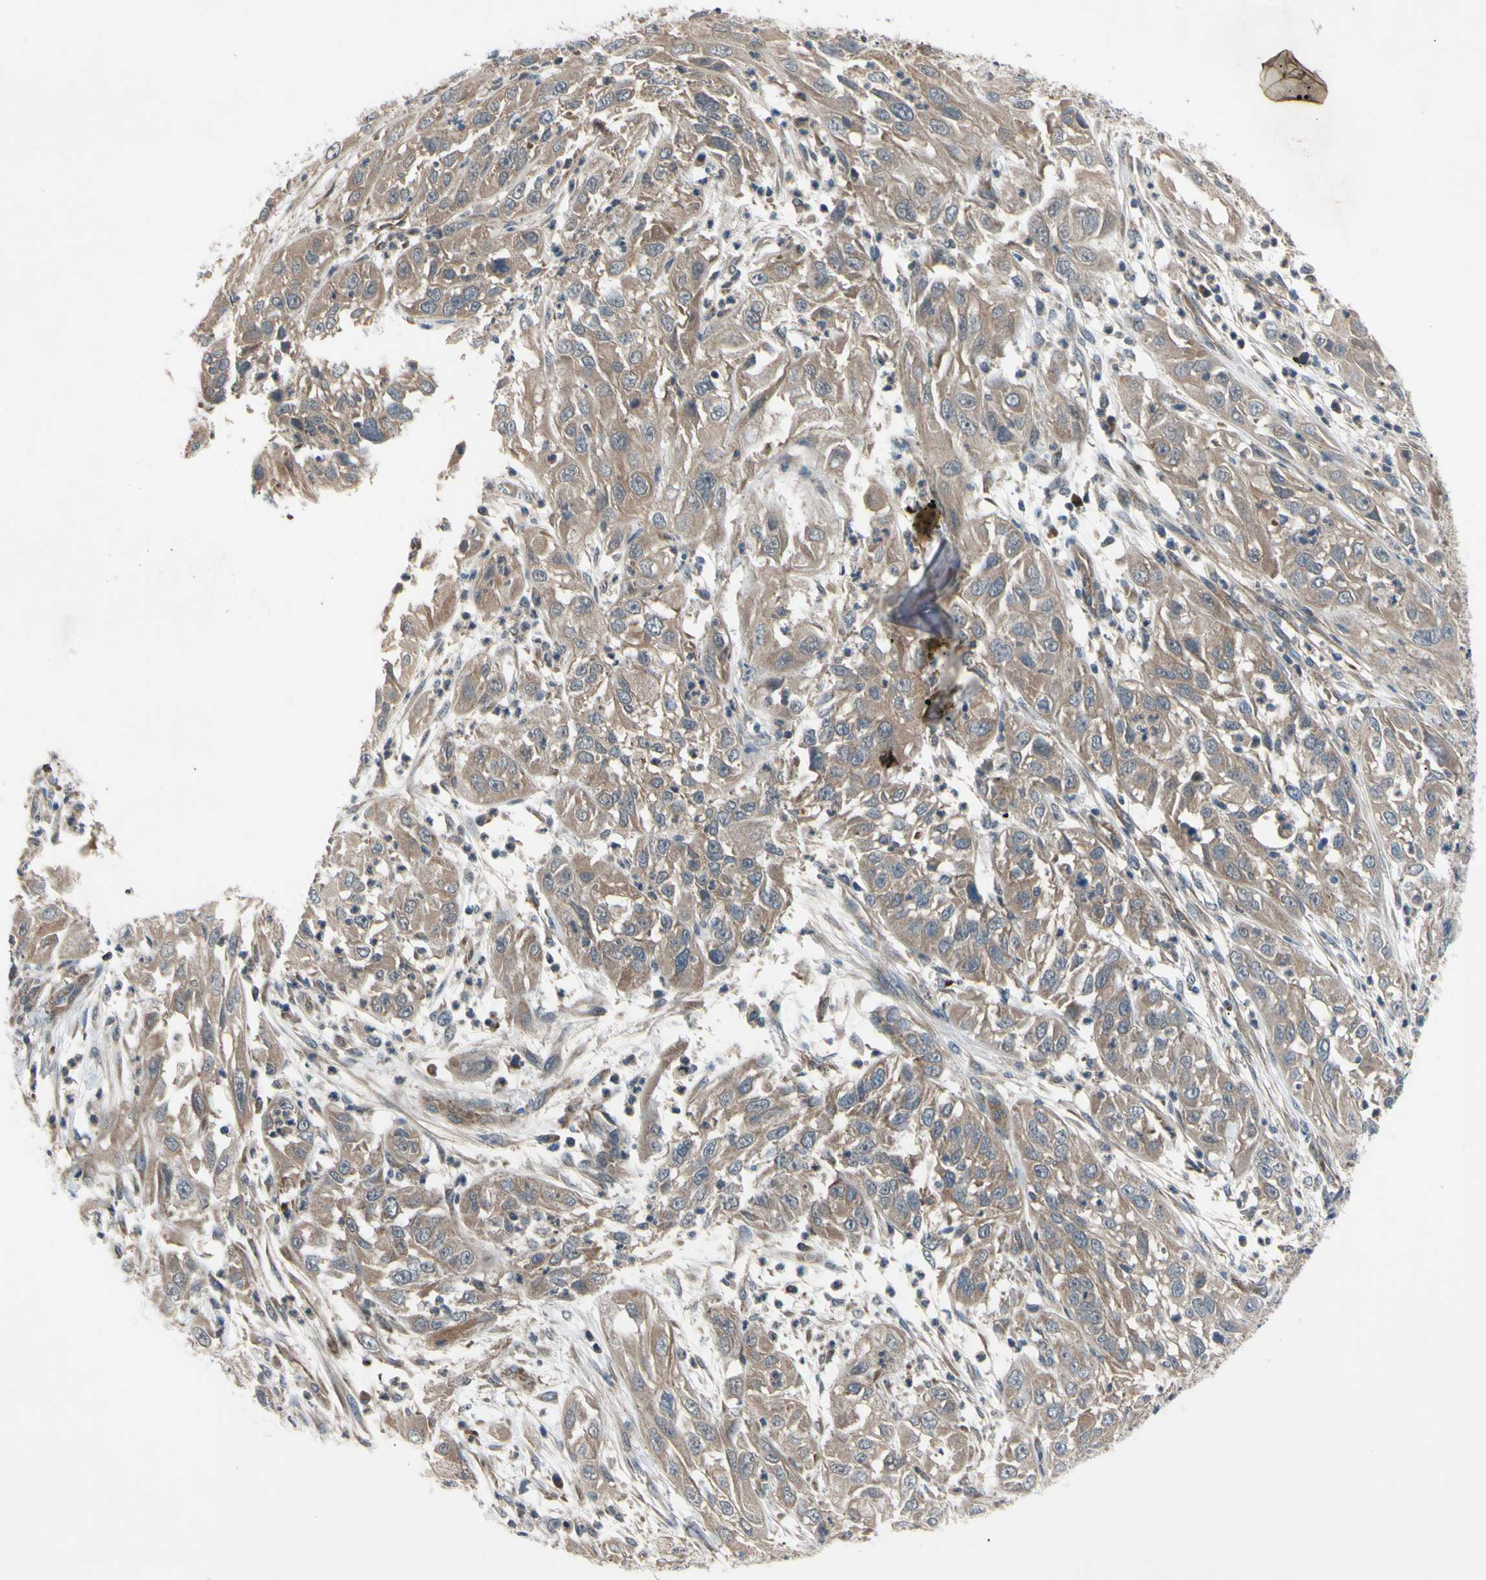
{"staining": {"intensity": "weak", "quantity": ">75%", "location": "cytoplasmic/membranous"}, "tissue": "cervical cancer", "cell_type": "Tumor cells", "image_type": "cancer", "snomed": [{"axis": "morphology", "description": "Squamous cell carcinoma, NOS"}, {"axis": "topography", "description": "Cervix"}], "caption": "Tumor cells demonstrate low levels of weak cytoplasmic/membranous staining in approximately >75% of cells in human cervical cancer.", "gene": "SVIL", "patient": {"sex": "female", "age": 32}}